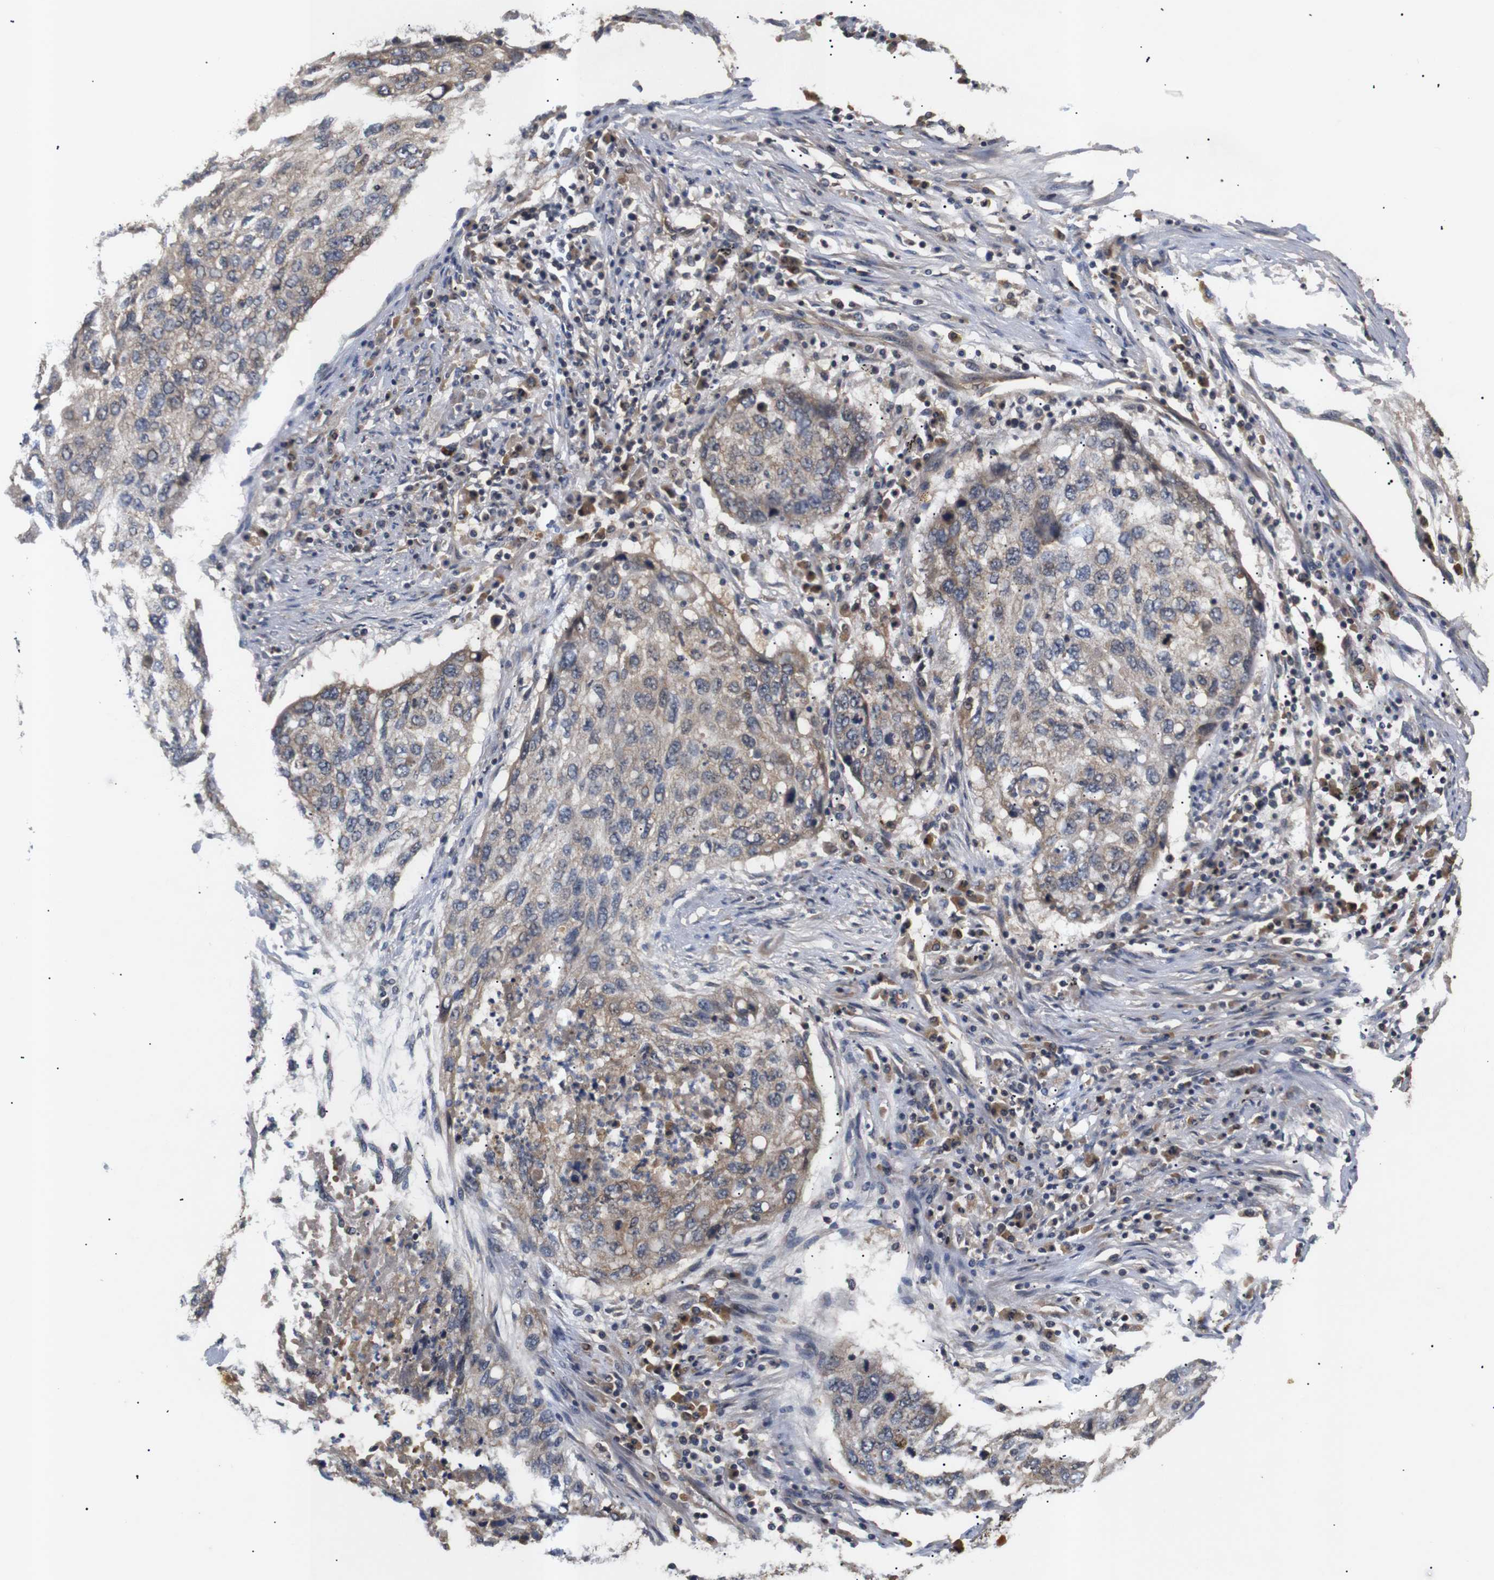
{"staining": {"intensity": "moderate", "quantity": ">75%", "location": "cytoplasmic/membranous"}, "tissue": "lung cancer", "cell_type": "Tumor cells", "image_type": "cancer", "snomed": [{"axis": "morphology", "description": "Squamous cell carcinoma, NOS"}, {"axis": "topography", "description": "Lung"}], "caption": "Immunohistochemical staining of lung cancer (squamous cell carcinoma) exhibits medium levels of moderate cytoplasmic/membranous staining in approximately >75% of tumor cells.", "gene": "RIPK1", "patient": {"sex": "female", "age": 63}}